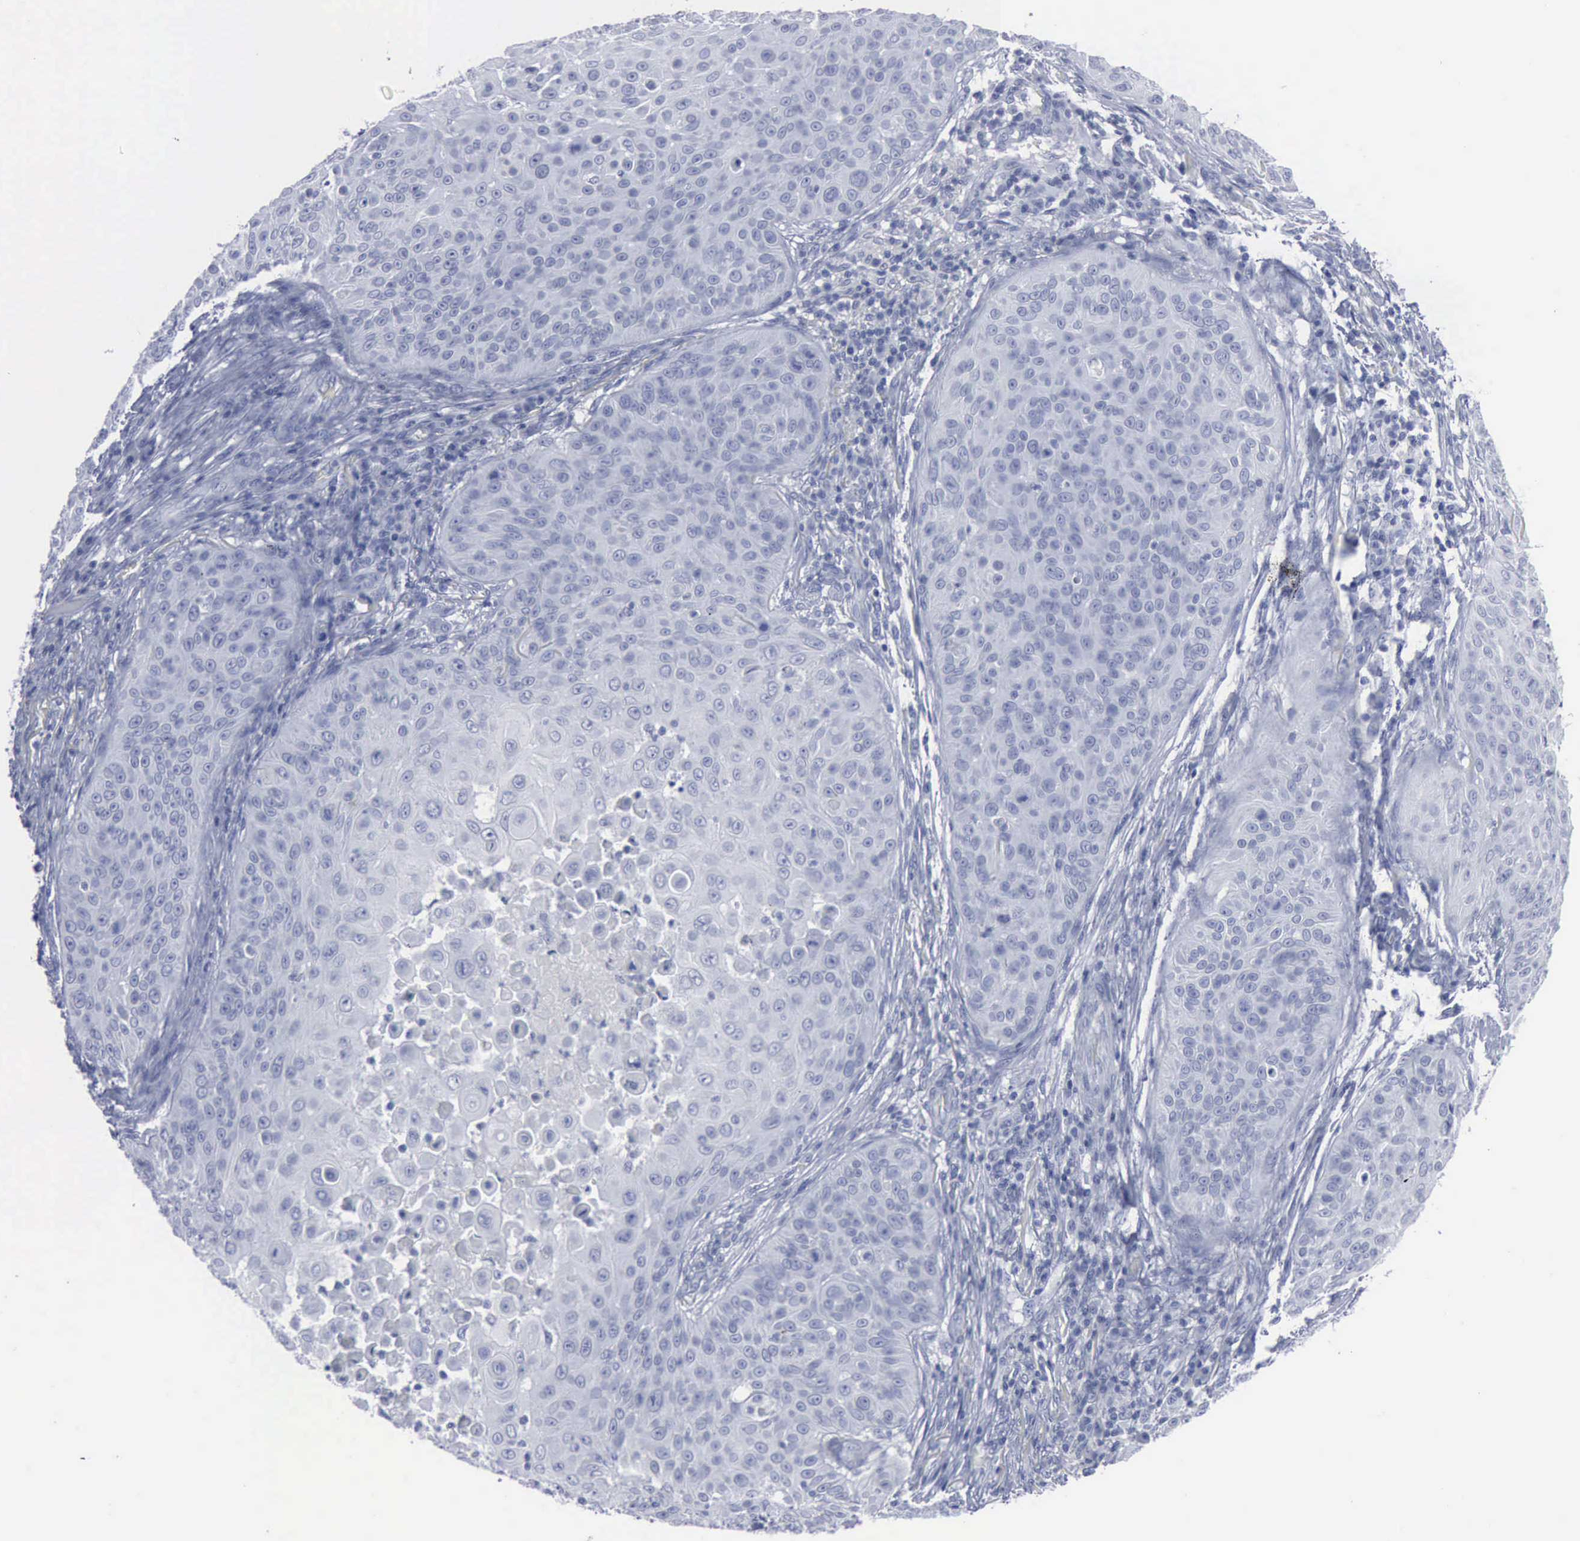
{"staining": {"intensity": "negative", "quantity": "none", "location": "none"}, "tissue": "skin cancer", "cell_type": "Tumor cells", "image_type": "cancer", "snomed": [{"axis": "morphology", "description": "Squamous cell carcinoma, NOS"}, {"axis": "topography", "description": "Skin"}], "caption": "Protein analysis of skin cancer (squamous cell carcinoma) exhibits no significant staining in tumor cells.", "gene": "VCAM1", "patient": {"sex": "male", "age": 82}}